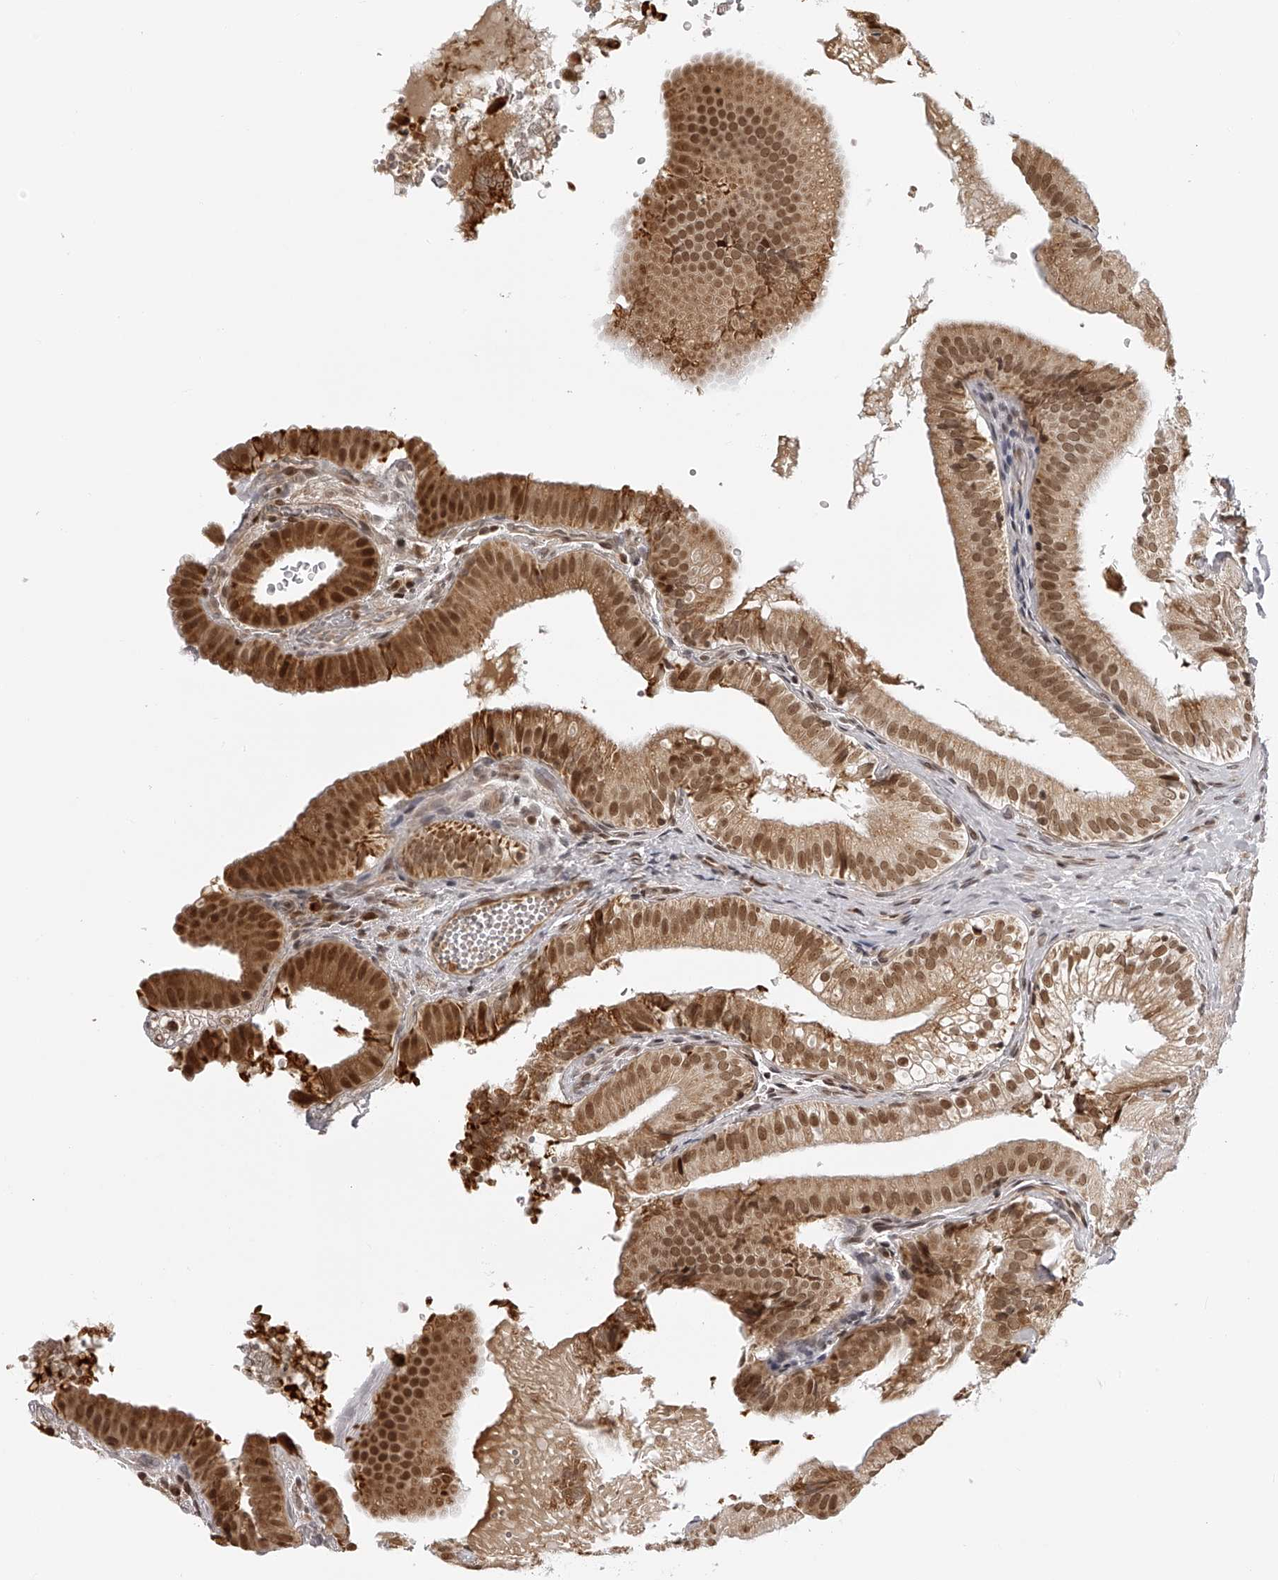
{"staining": {"intensity": "strong", "quantity": "25%-75%", "location": "cytoplasmic/membranous,nuclear"}, "tissue": "gallbladder", "cell_type": "Glandular cells", "image_type": "normal", "snomed": [{"axis": "morphology", "description": "Normal tissue, NOS"}, {"axis": "topography", "description": "Gallbladder"}], "caption": "DAB immunohistochemical staining of normal human gallbladder reveals strong cytoplasmic/membranous,nuclear protein positivity in about 25%-75% of glandular cells. The staining is performed using DAB brown chromogen to label protein expression. The nuclei are counter-stained blue using hematoxylin.", "gene": "ODF2L", "patient": {"sex": "female", "age": 30}}